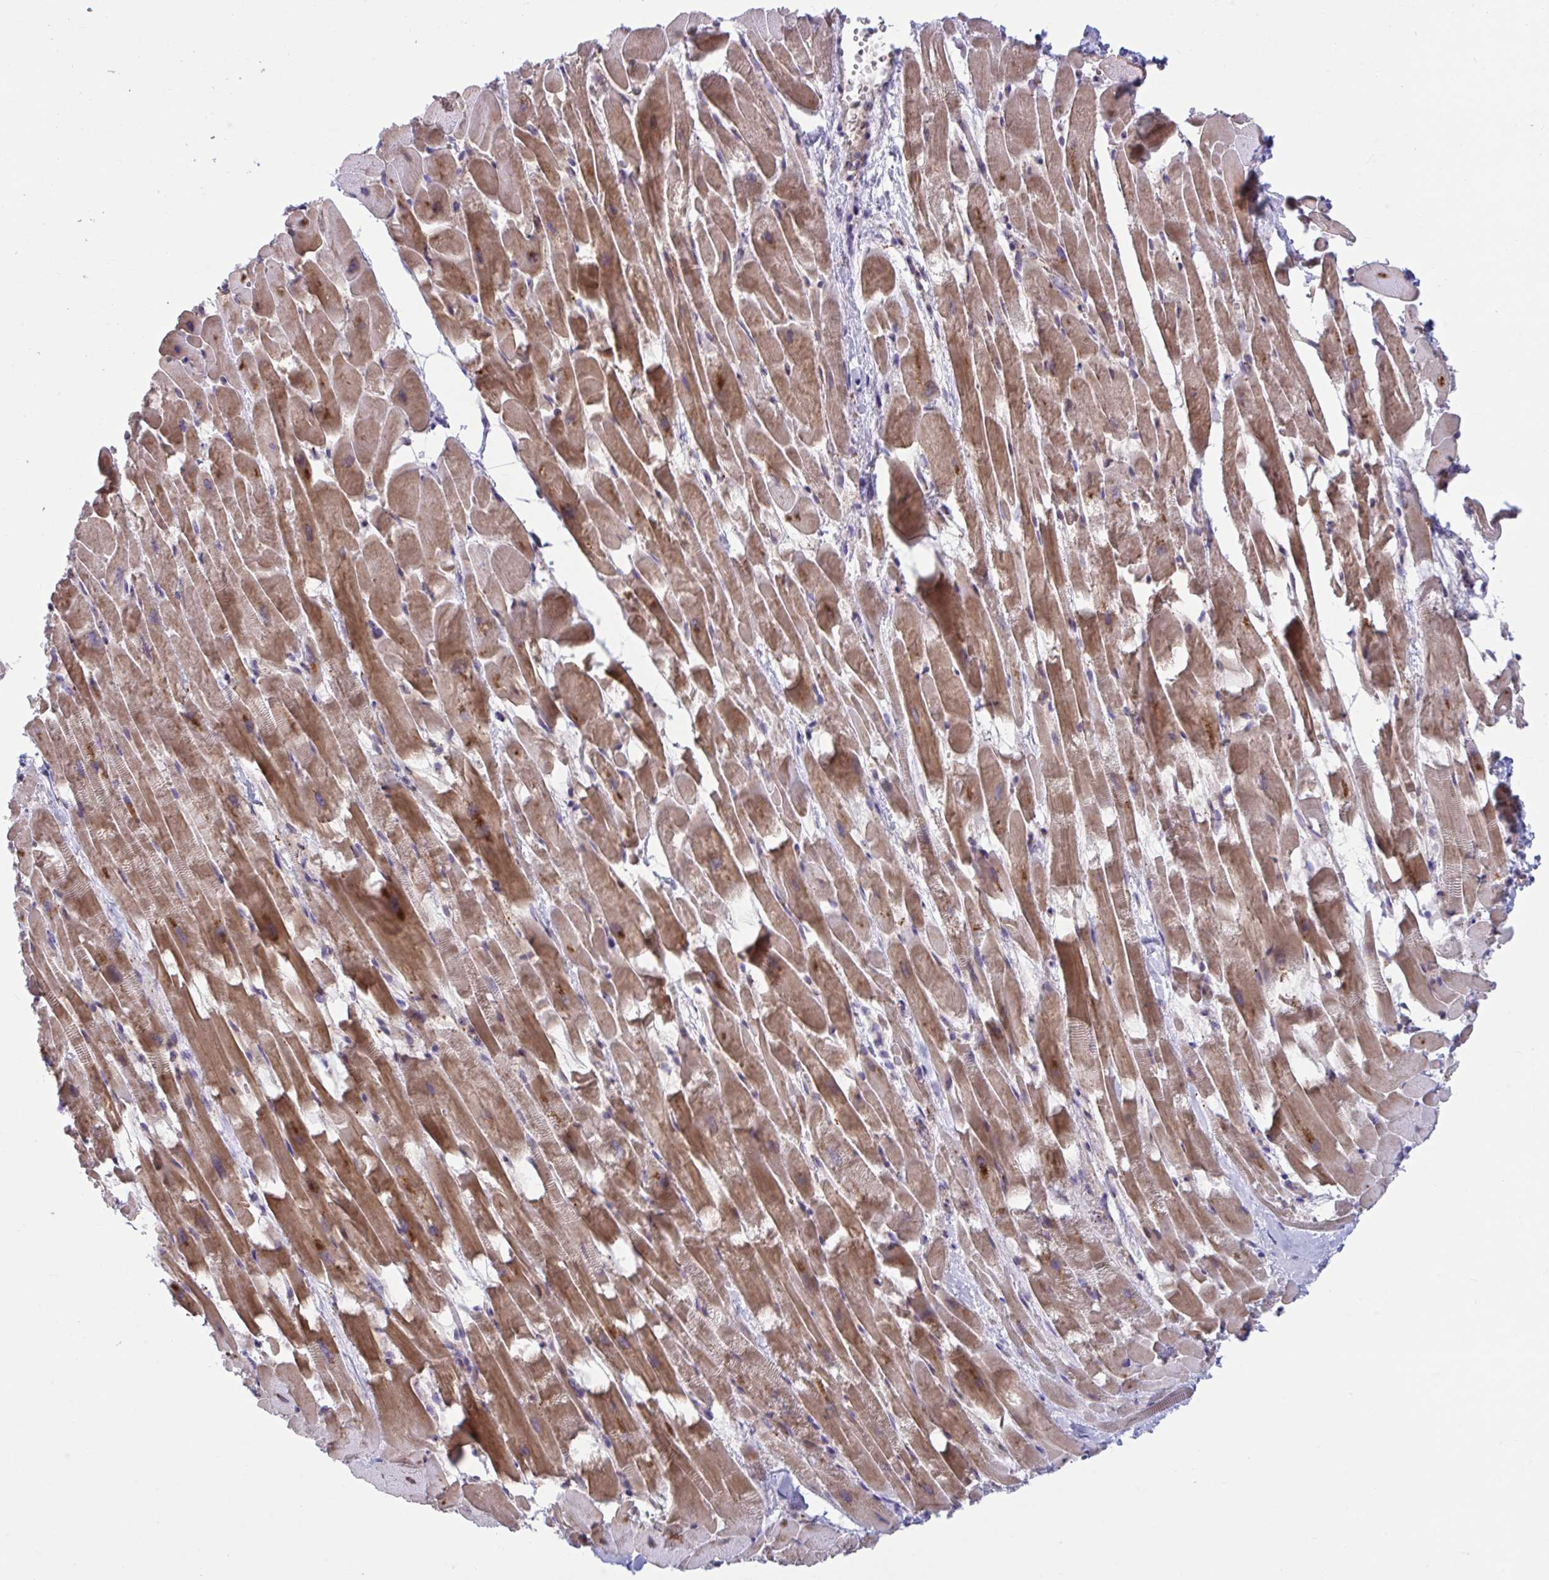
{"staining": {"intensity": "strong", "quantity": ">75%", "location": "cytoplasmic/membranous"}, "tissue": "heart muscle", "cell_type": "Cardiomyocytes", "image_type": "normal", "snomed": [{"axis": "morphology", "description": "Normal tissue, NOS"}, {"axis": "topography", "description": "Heart"}], "caption": "Benign heart muscle was stained to show a protein in brown. There is high levels of strong cytoplasmic/membranous positivity in about >75% of cardiomyocytes. Using DAB (3,3'-diaminobenzidine) (brown) and hematoxylin (blue) stains, captured at high magnification using brightfield microscopy.", "gene": "IST1", "patient": {"sex": "male", "age": 37}}